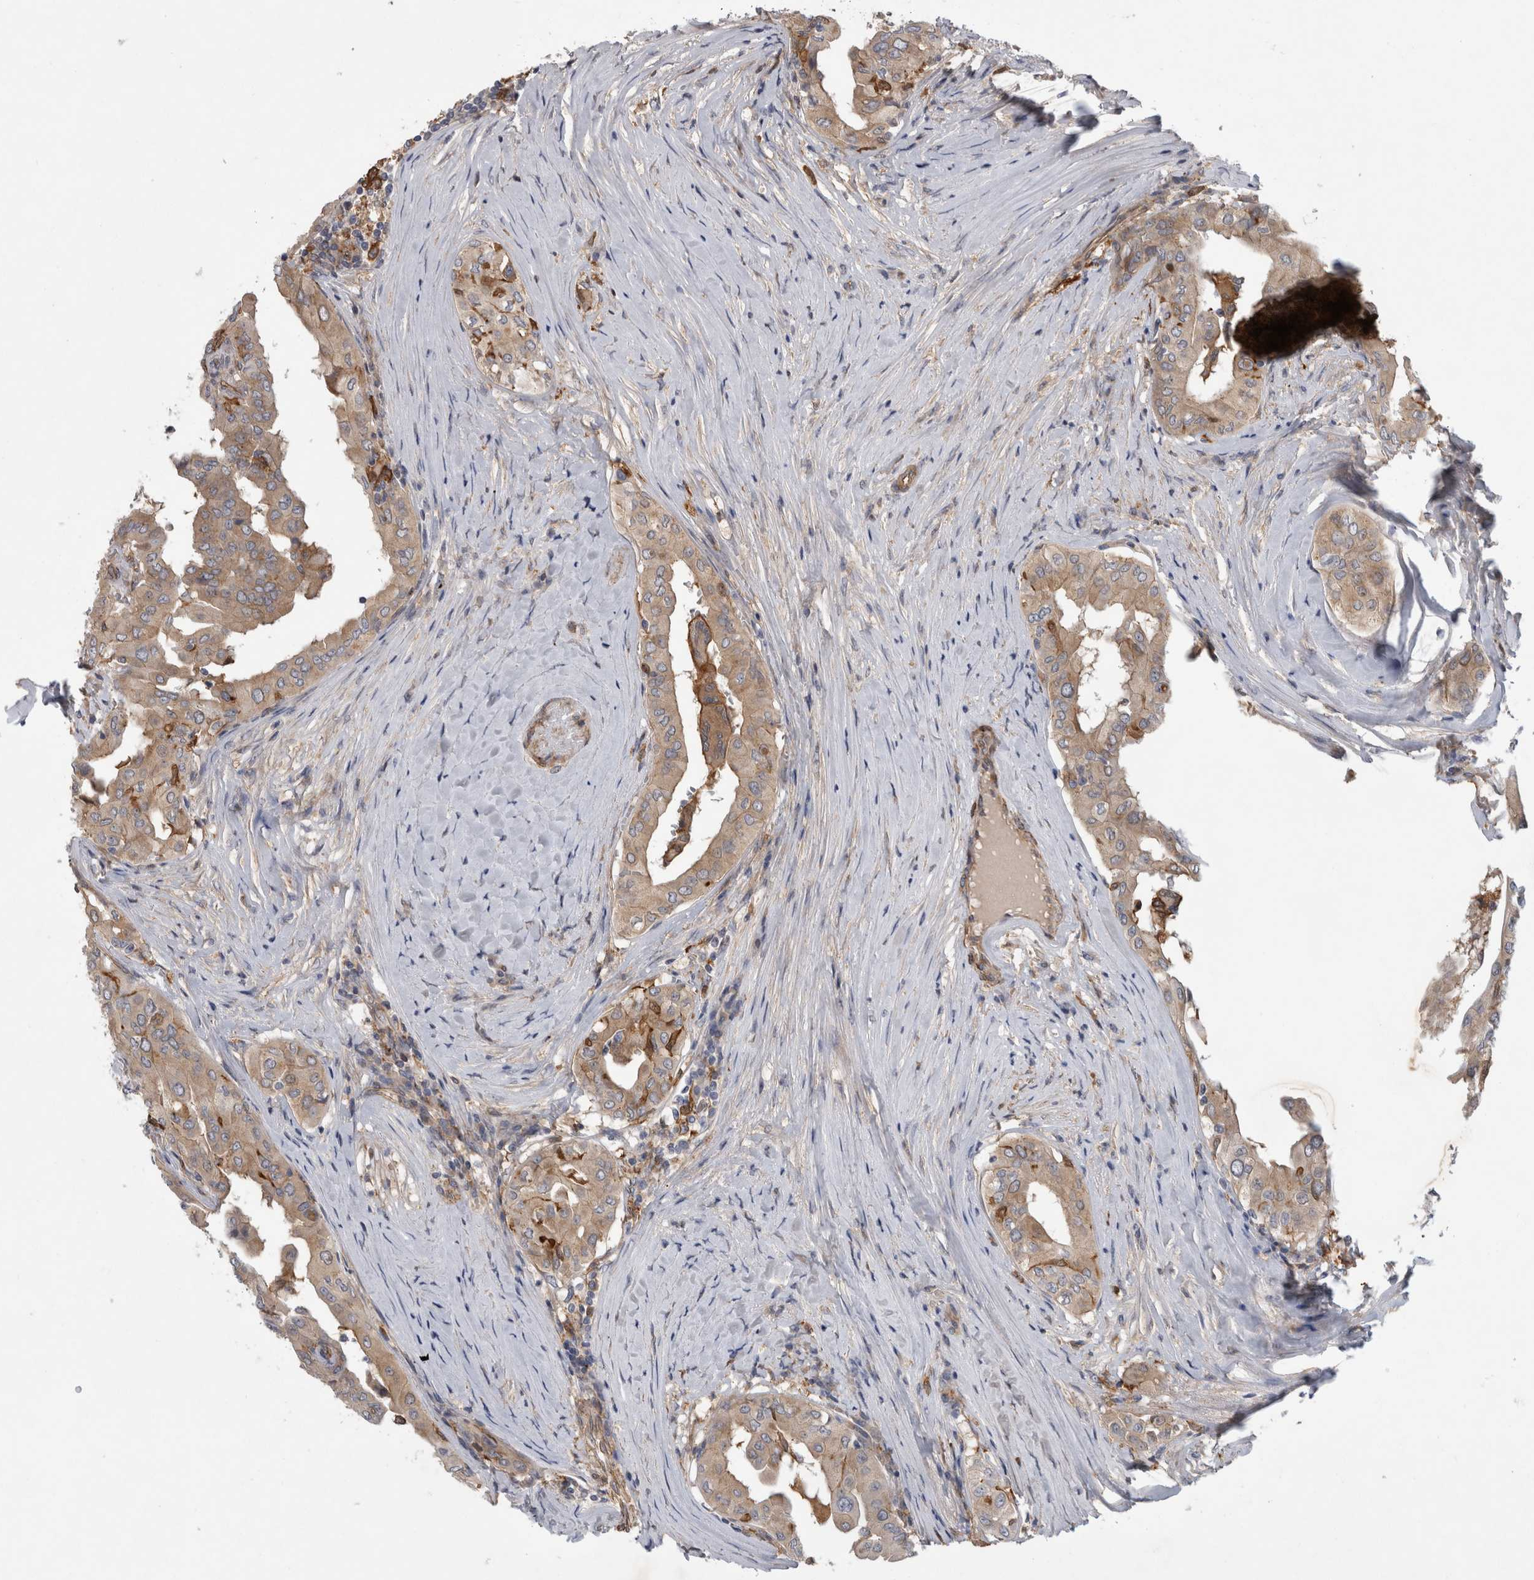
{"staining": {"intensity": "moderate", "quantity": ">75%", "location": "cytoplasmic/membranous"}, "tissue": "thyroid cancer", "cell_type": "Tumor cells", "image_type": "cancer", "snomed": [{"axis": "morphology", "description": "Papillary adenocarcinoma, NOS"}, {"axis": "topography", "description": "Thyroid gland"}], "caption": "Immunohistochemistry of thyroid papillary adenocarcinoma demonstrates medium levels of moderate cytoplasmic/membranous positivity in about >75% of tumor cells.", "gene": "ANKFY1", "patient": {"sex": "male", "age": 33}}